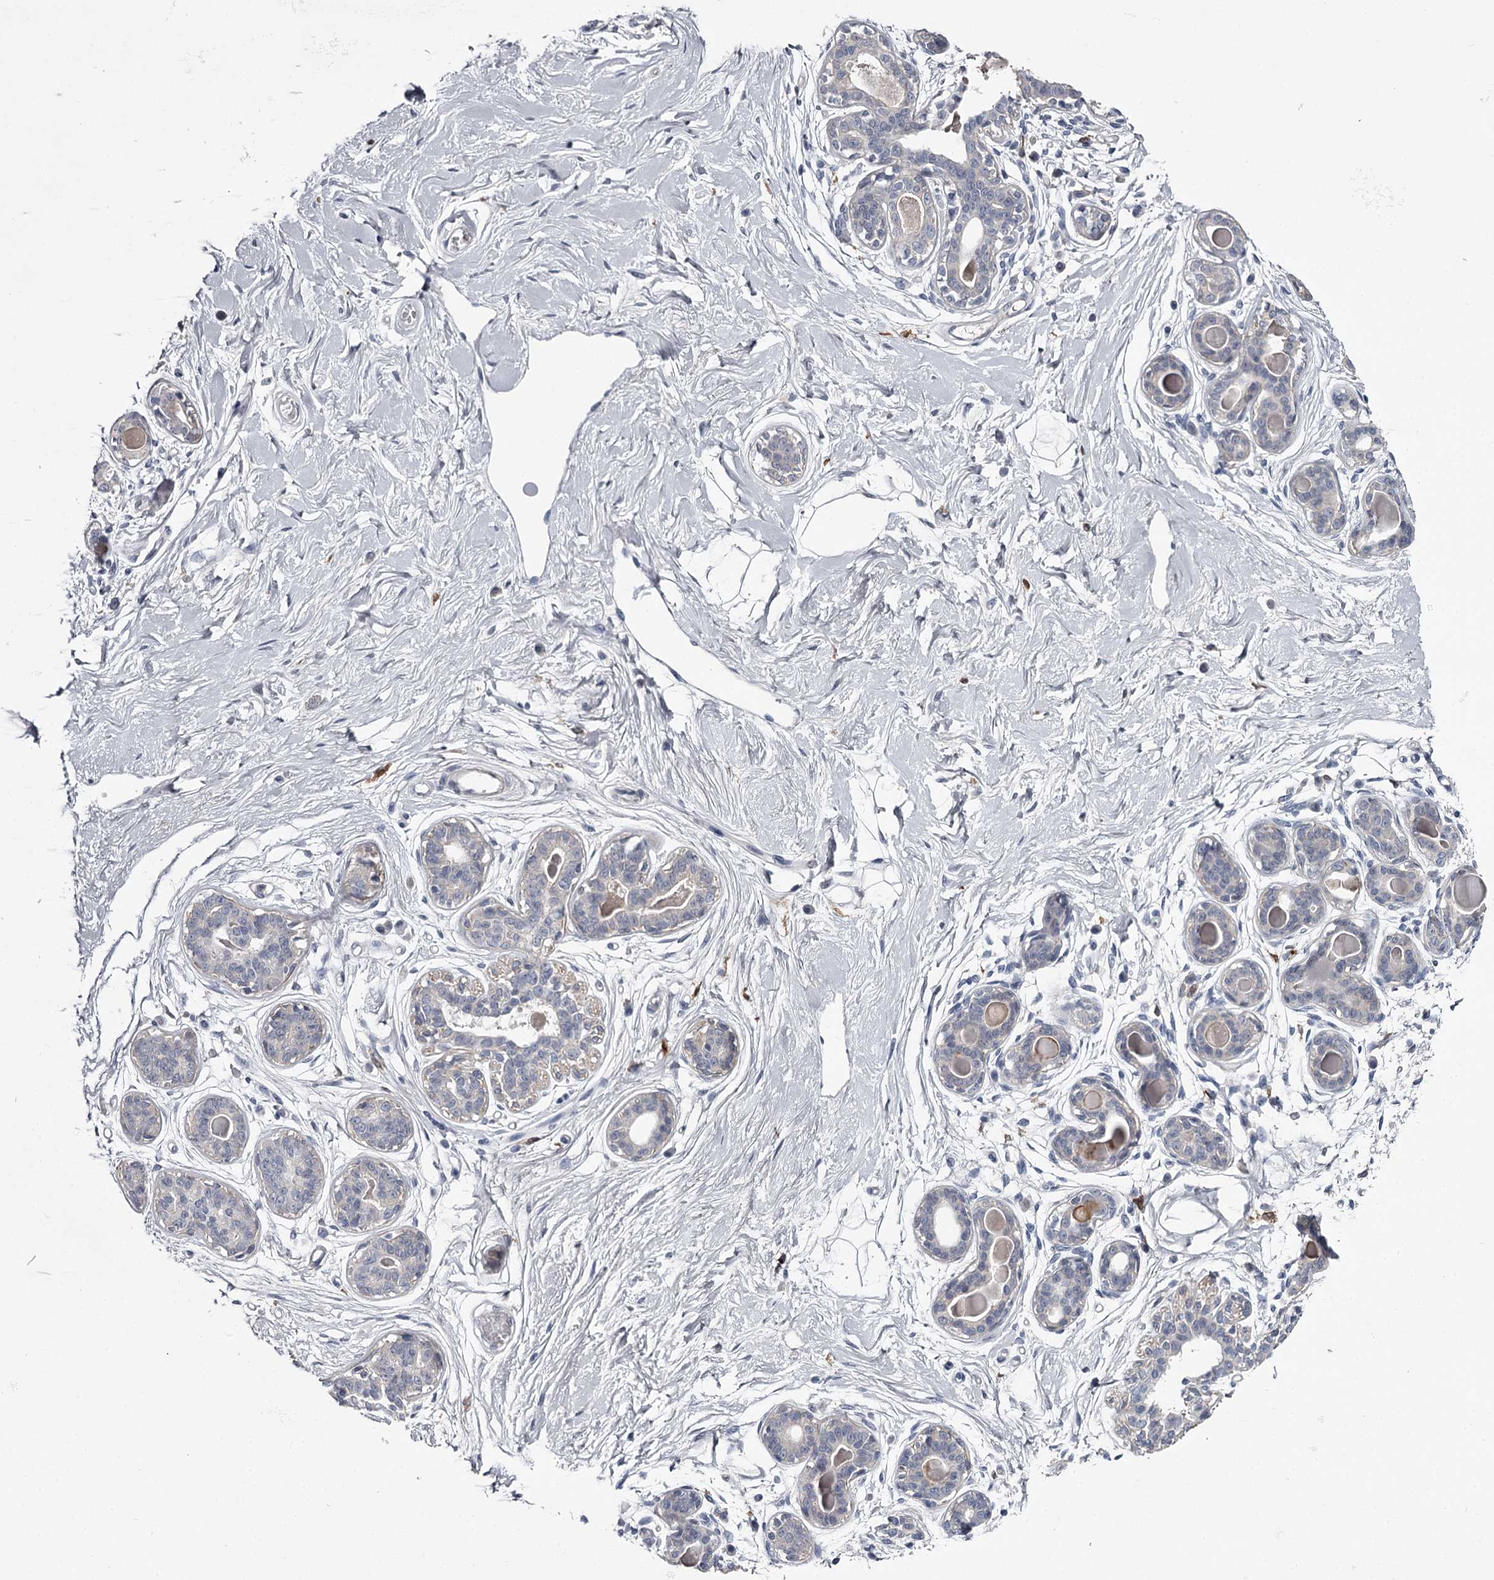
{"staining": {"intensity": "negative", "quantity": "none", "location": "none"}, "tissue": "breast", "cell_type": "Adipocytes", "image_type": "normal", "snomed": [{"axis": "morphology", "description": "Normal tissue, NOS"}, {"axis": "topography", "description": "Breast"}], "caption": "An immunohistochemistry (IHC) photomicrograph of unremarkable breast is shown. There is no staining in adipocytes of breast.", "gene": "FDXACB1", "patient": {"sex": "female", "age": 45}}